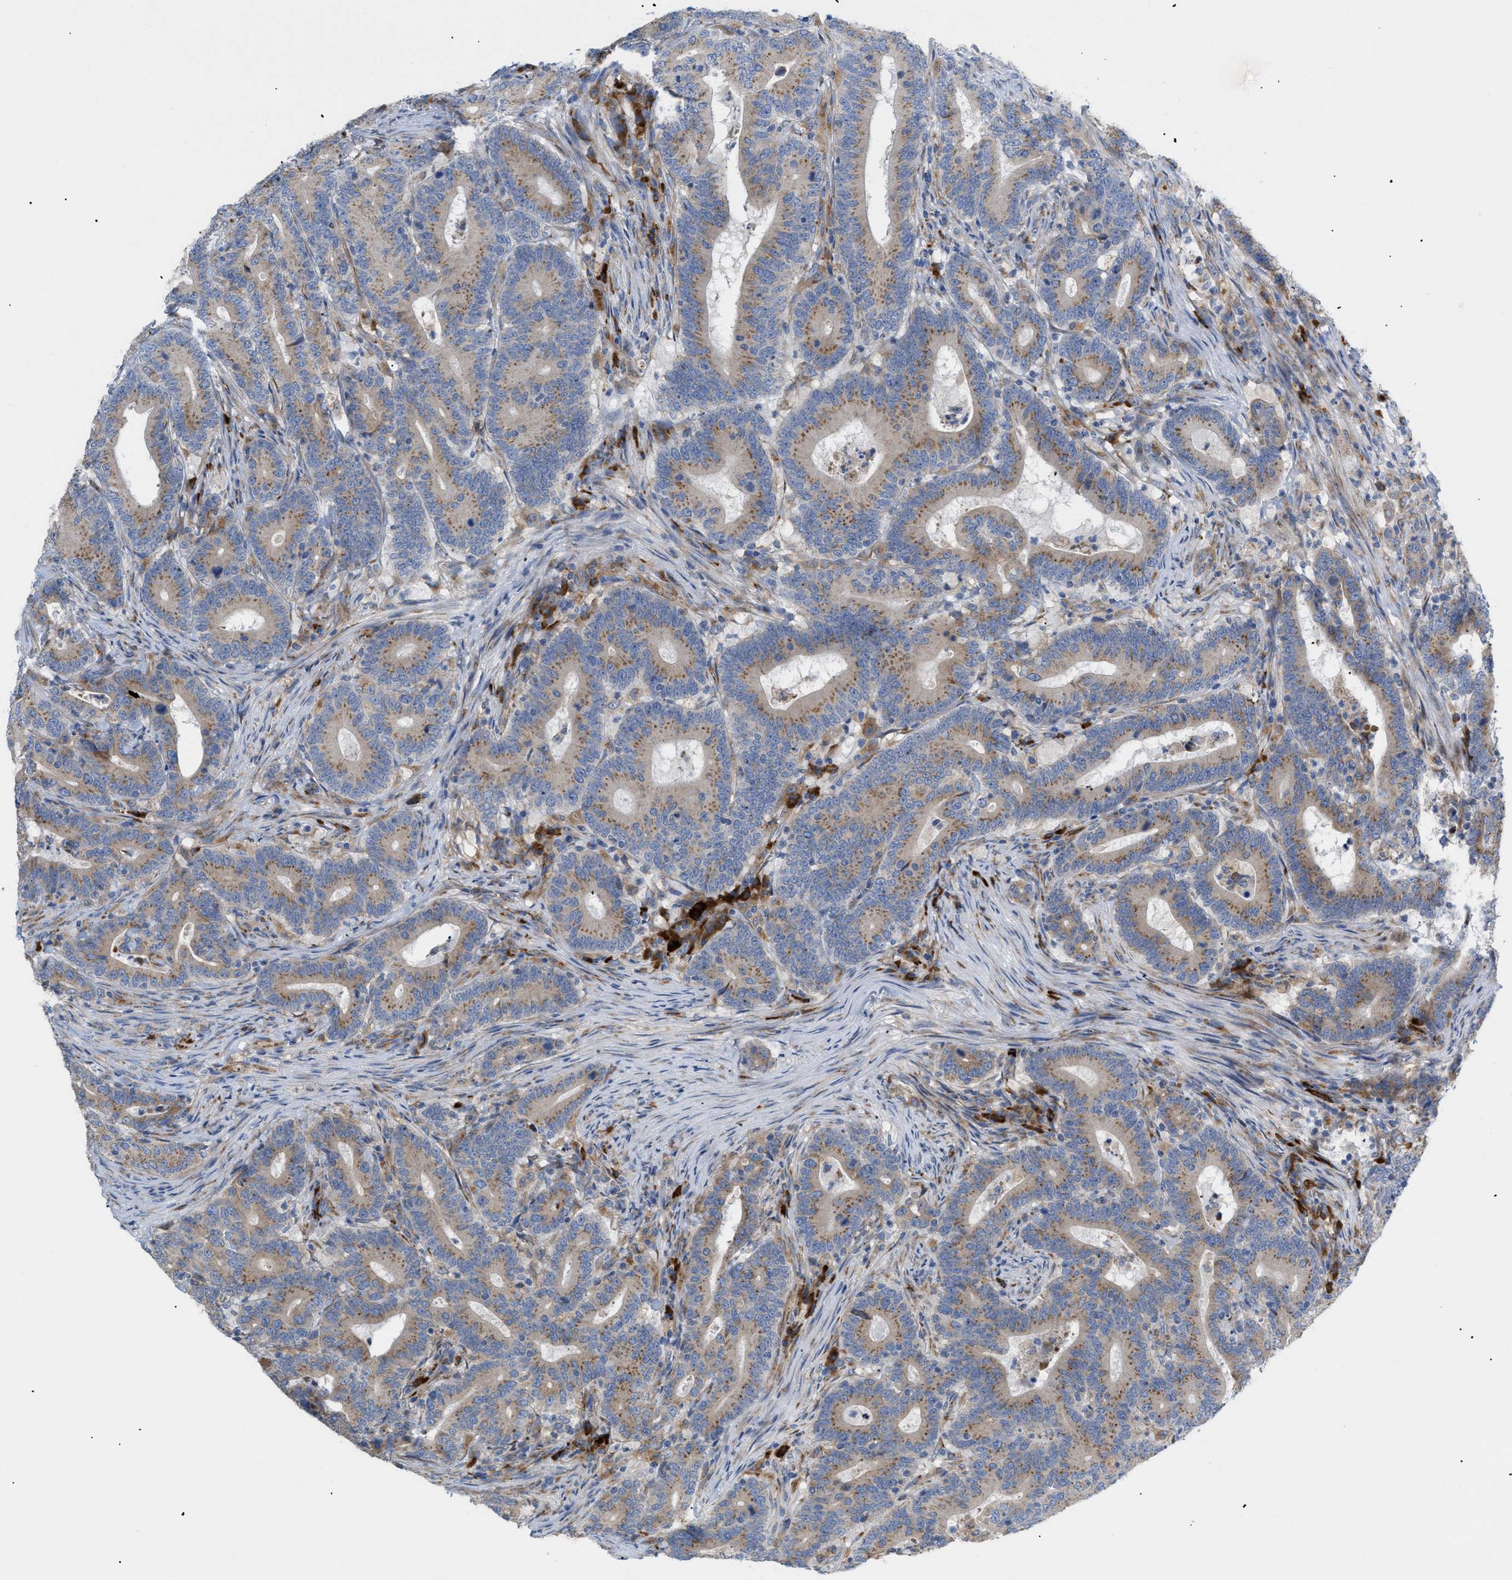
{"staining": {"intensity": "moderate", "quantity": "25%-75%", "location": "cytoplasmic/membranous"}, "tissue": "colorectal cancer", "cell_type": "Tumor cells", "image_type": "cancer", "snomed": [{"axis": "morphology", "description": "Adenocarcinoma, NOS"}, {"axis": "topography", "description": "Colon"}], "caption": "Human adenocarcinoma (colorectal) stained with a brown dye exhibits moderate cytoplasmic/membranous positive expression in approximately 25%-75% of tumor cells.", "gene": "SLC50A1", "patient": {"sex": "female", "age": 66}}